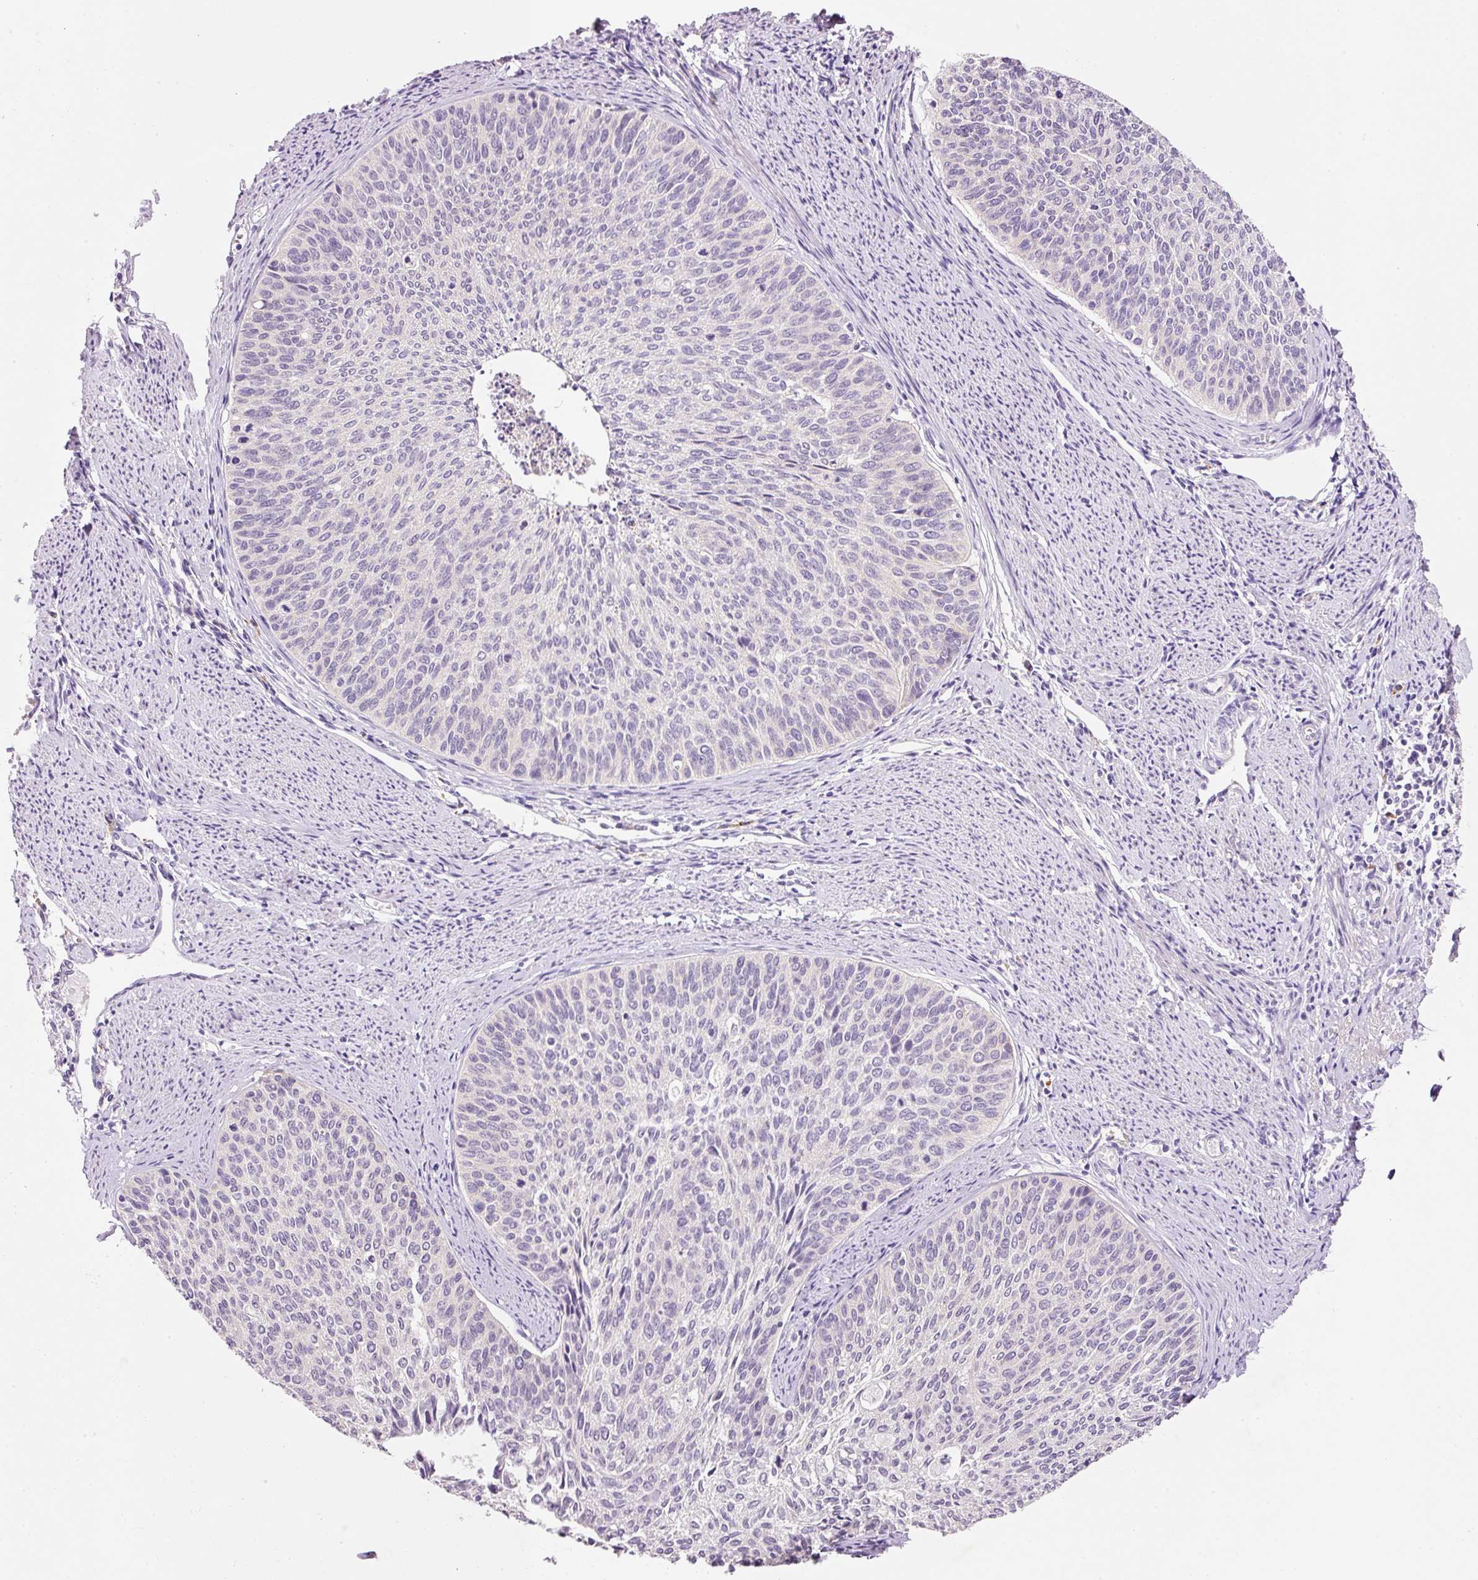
{"staining": {"intensity": "negative", "quantity": "none", "location": "none"}, "tissue": "cervical cancer", "cell_type": "Tumor cells", "image_type": "cancer", "snomed": [{"axis": "morphology", "description": "Squamous cell carcinoma, NOS"}, {"axis": "topography", "description": "Cervix"}], "caption": "The image displays no staining of tumor cells in cervical cancer.", "gene": "TENT5C", "patient": {"sex": "female", "age": 55}}